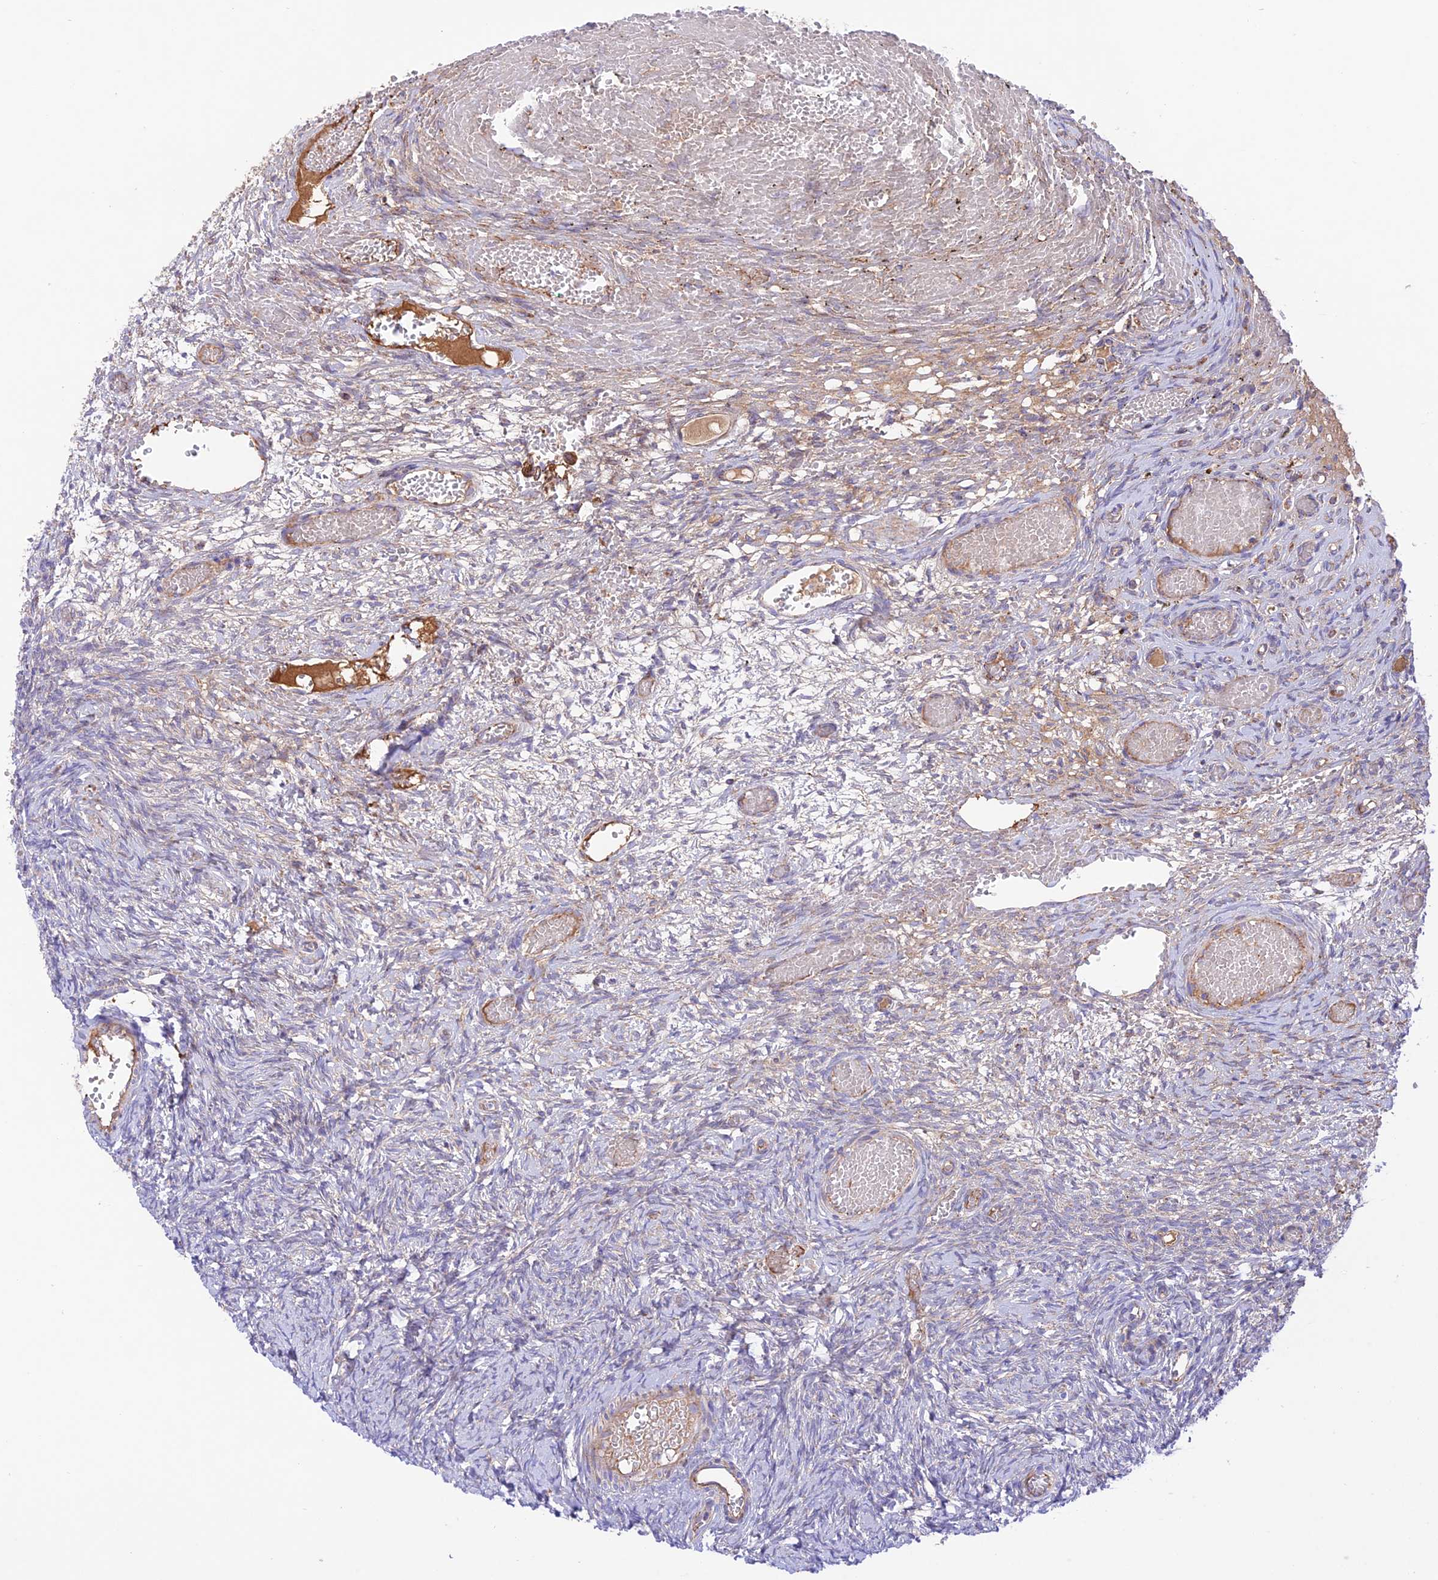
{"staining": {"intensity": "negative", "quantity": "none", "location": "none"}, "tissue": "ovary", "cell_type": "Ovarian stroma cells", "image_type": "normal", "snomed": [{"axis": "morphology", "description": "Adenocarcinoma, NOS"}, {"axis": "topography", "description": "Endometrium"}], "caption": "There is no significant staining in ovarian stroma cells of ovary. (DAB immunohistochemistry (IHC), high magnification).", "gene": "UAP1L1", "patient": {"sex": "female", "age": 32}}